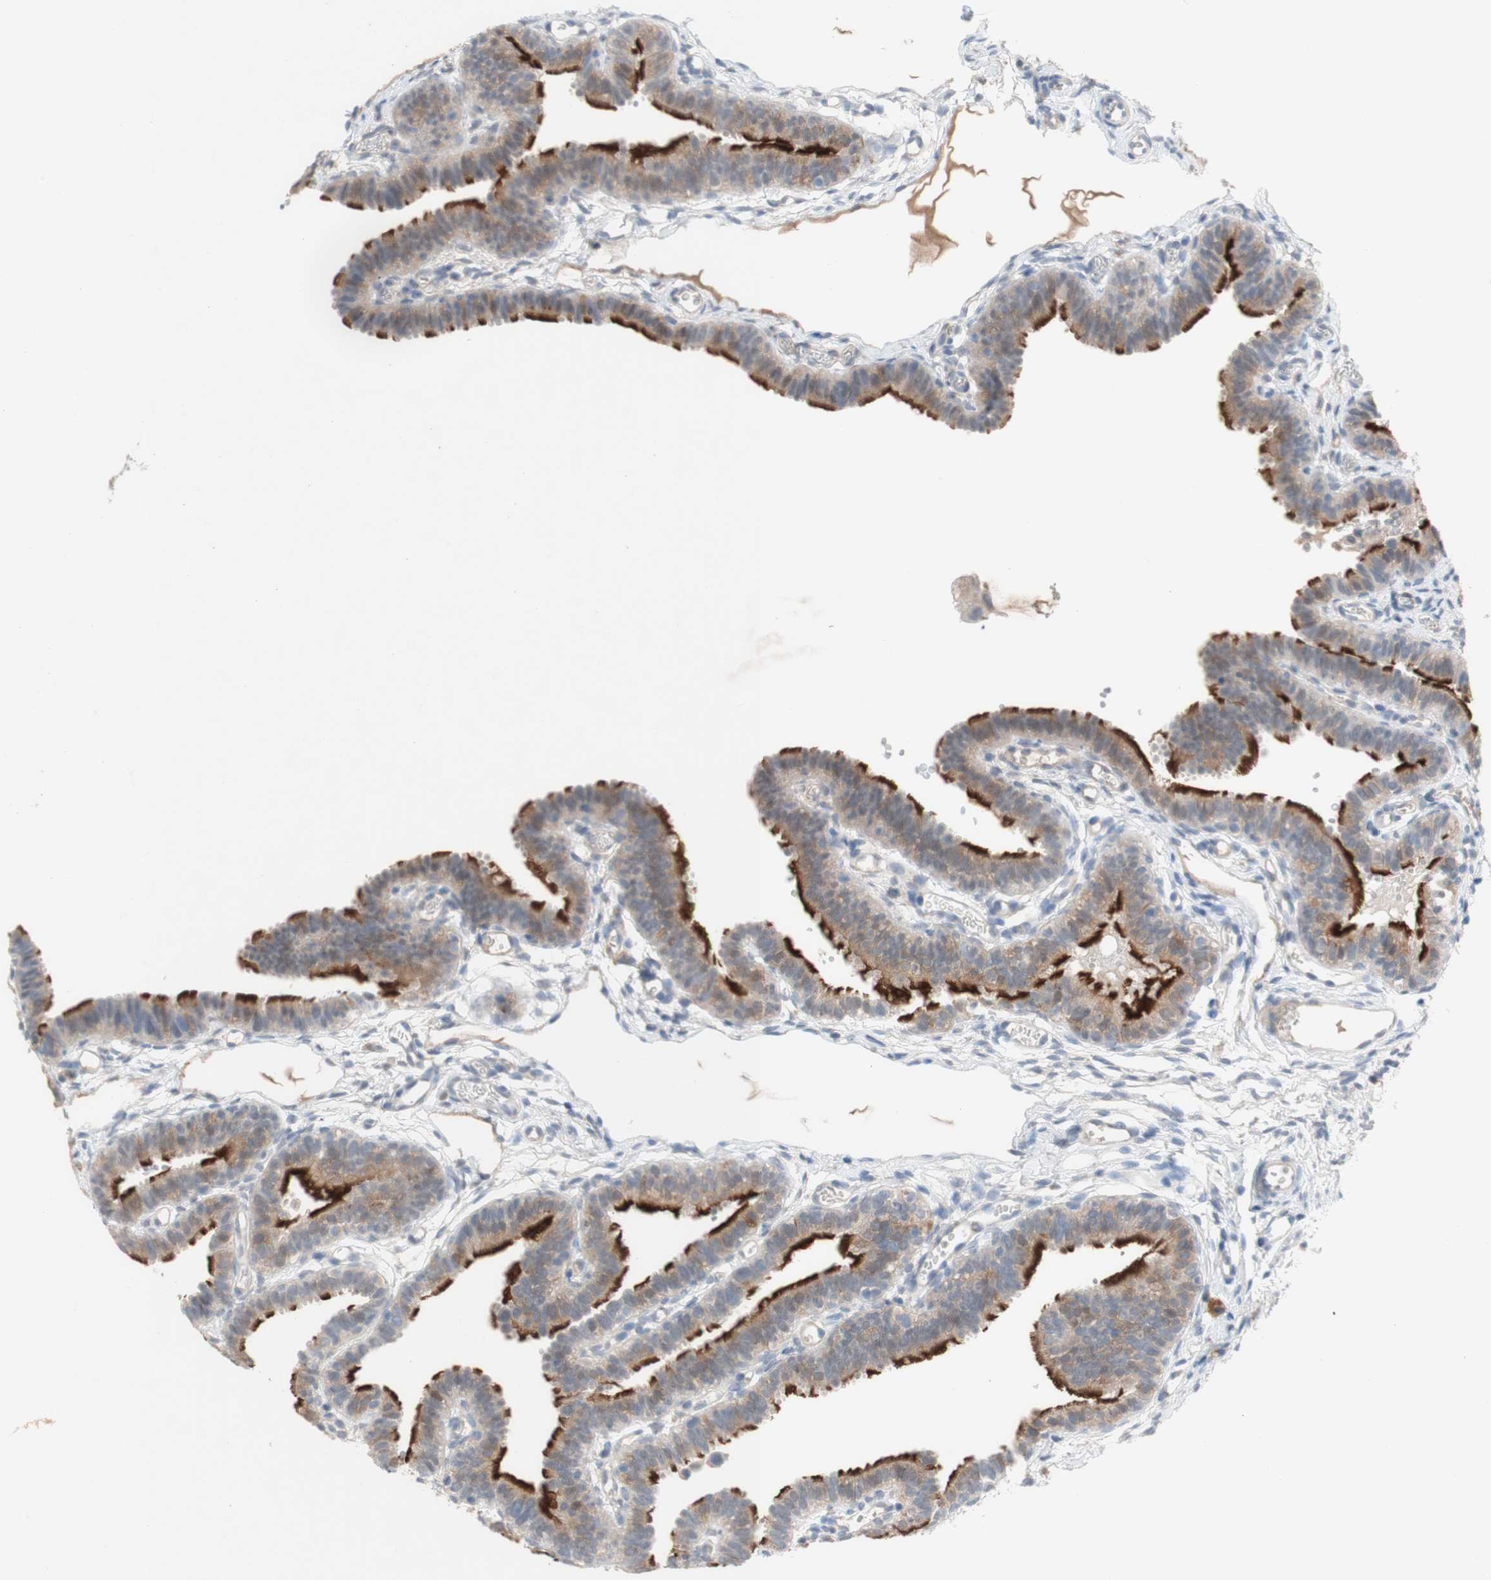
{"staining": {"intensity": "moderate", "quantity": ">75%", "location": "cytoplasmic/membranous"}, "tissue": "fallopian tube", "cell_type": "Glandular cells", "image_type": "normal", "snomed": [{"axis": "morphology", "description": "Normal tissue, NOS"}, {"axis": "topography", "description": "Fallopian tube"}, {"axis": "topography", "description": "Placenta"}], "caption": "Immunohistochemistry (IHC) of normal human fallopian tube reveals medium levels of moderate cytoplasmic/membranous positivity in approximately >75% of glandular cells. The protein of interest is shown in brown color, while the nuclei are stained blue.", "gene": "PEX2", "patient": {"sex": "female", "age": 34}}